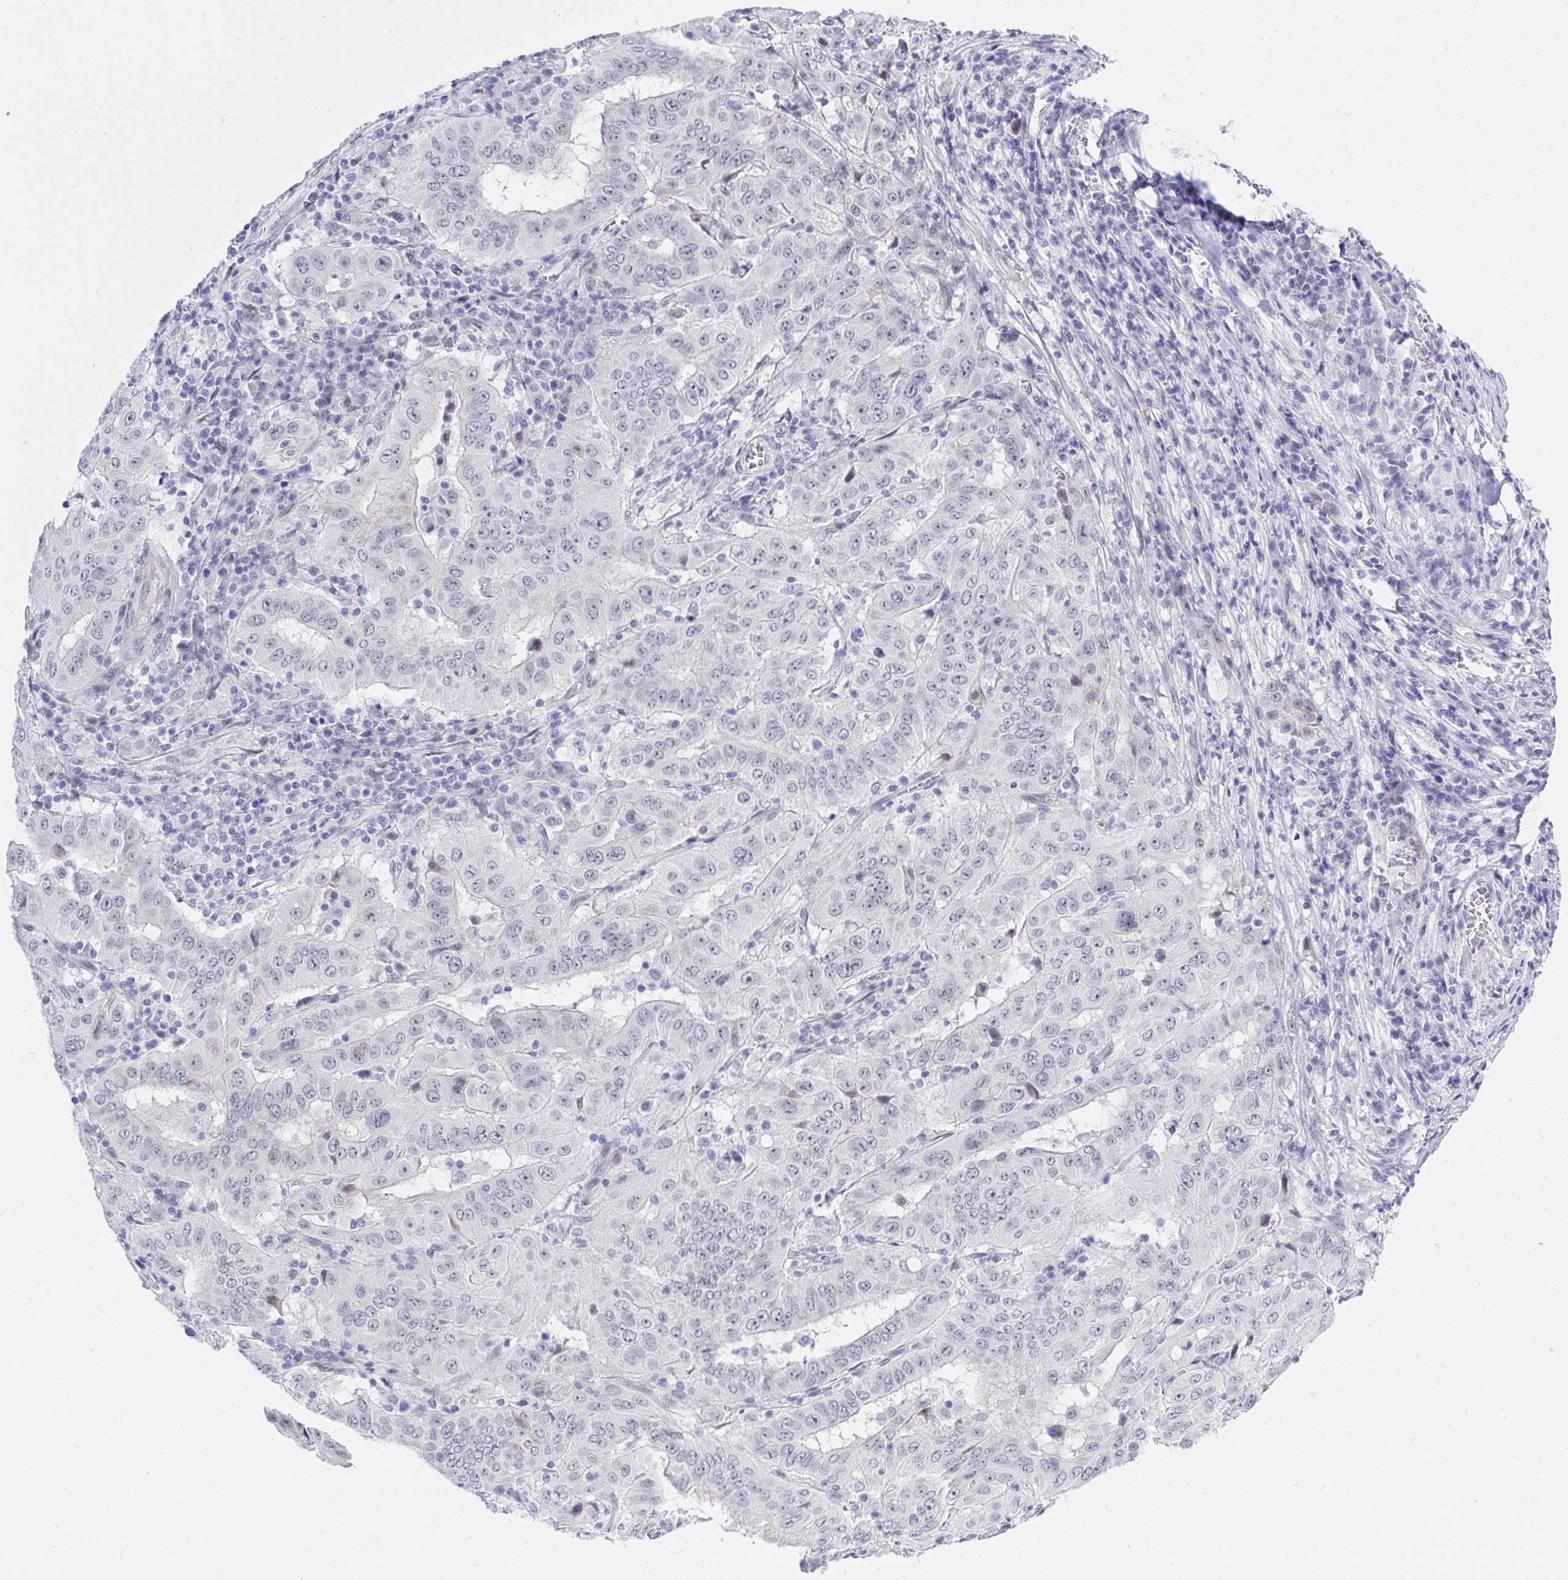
{"staining": {"intensity": "negative", "quantity": "none", "location": "none"}, "tissue": "pancreatic cancer", "cell_type": "Tumor cells", "image_type": "cancer", "snomed": [{"axis": "morphology", "description": "Adenocarcinoma, NOS"}, {"axis": "topography", "description": "Pancreas"}], "caption": "A high-resolution micrograph shows immunohistochemistry (IHC) staining of pancreatic cancer (adenocarcinoma), which reveals no significant expression in tumor cells. (DAB immunohistochemistry, high magnification).", "gene": "MFSD4A", "patient": {"sex": "male", "age": 63}}